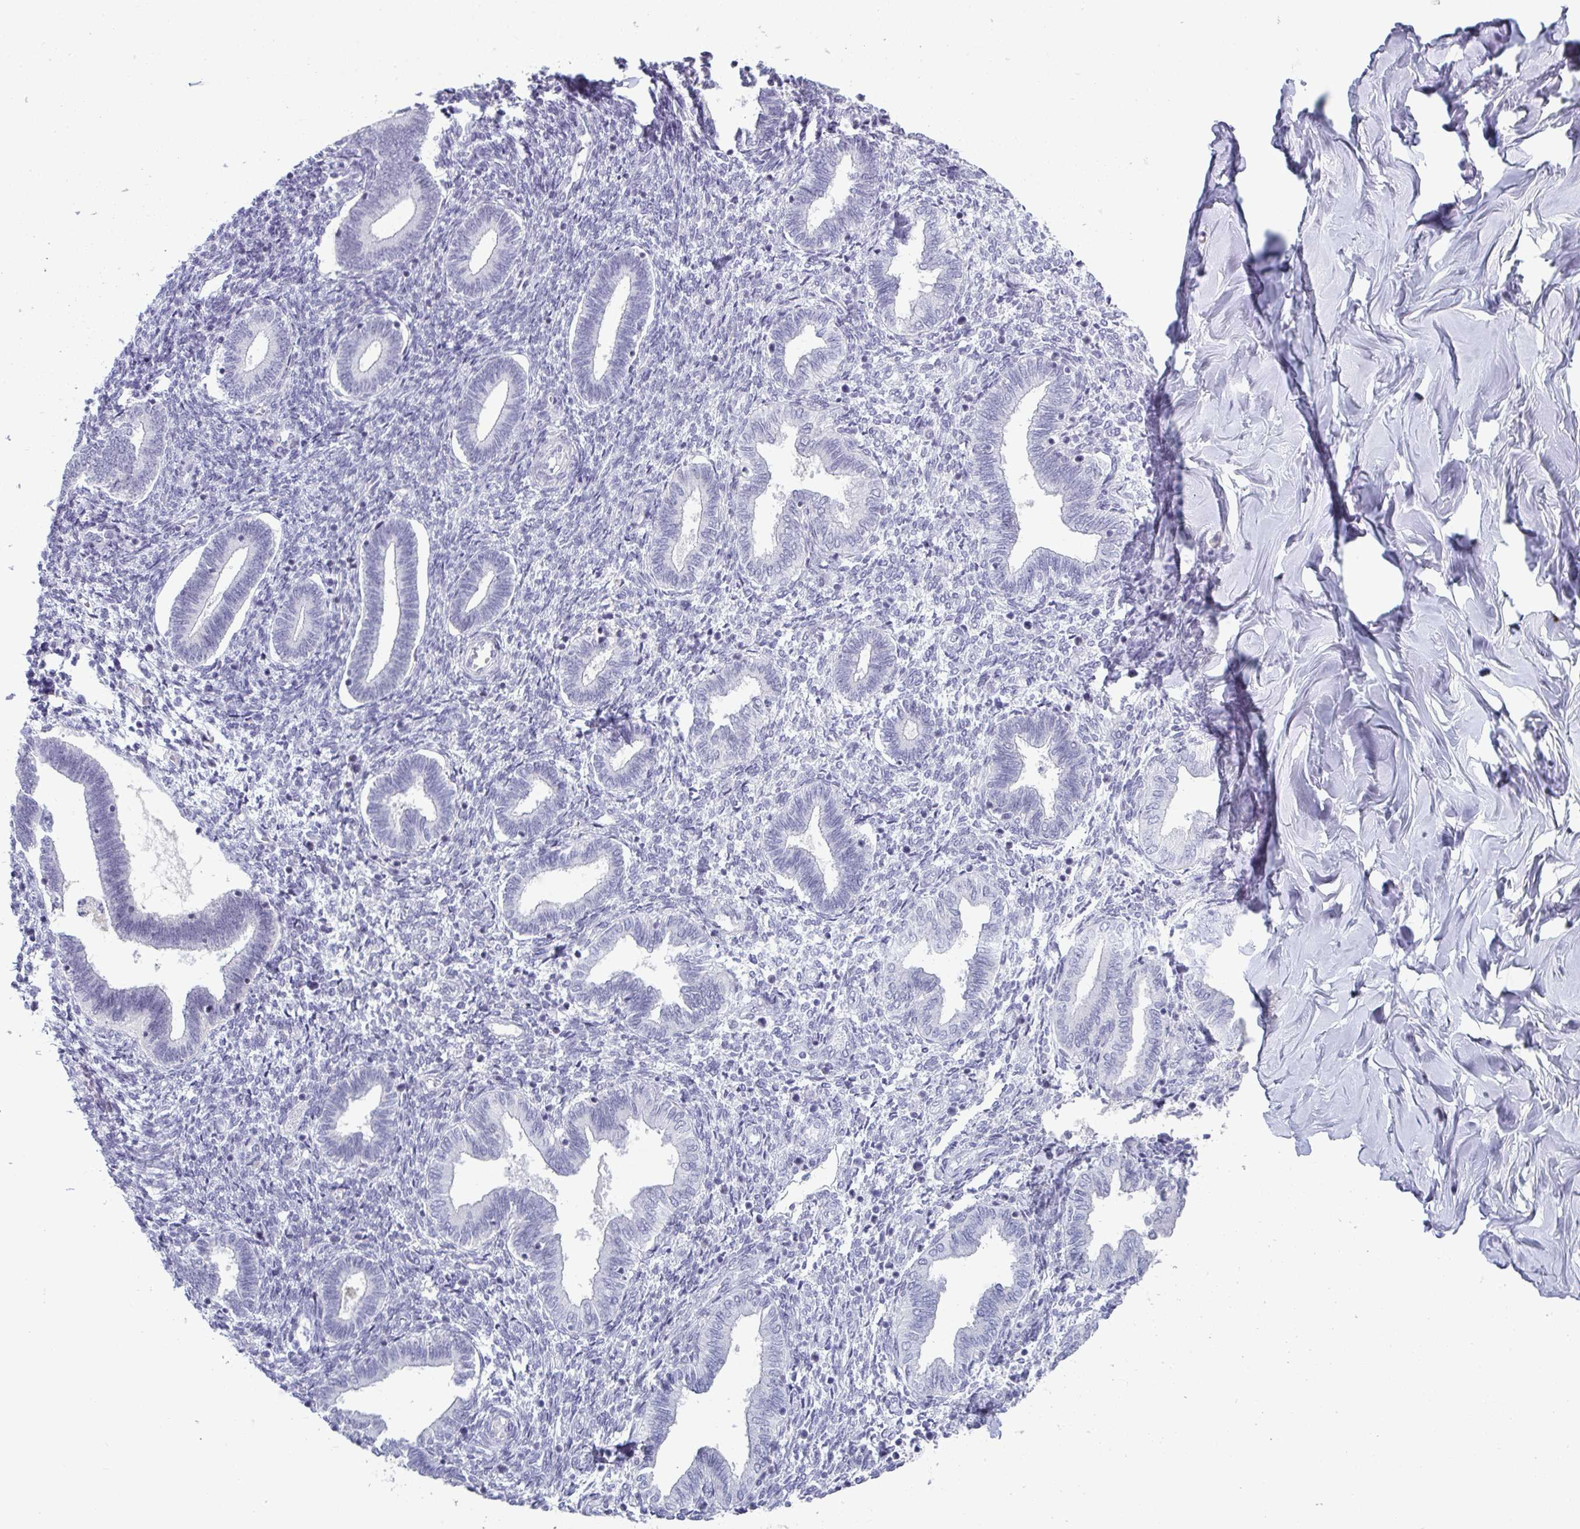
{"staining": {"intensity": "negative", "quantity": "none", "location": "none"}, "tissue": "endometrium", "cell_type": "Cells in endometrial stroma", "image_type": "normal", "snomed": [{"axis": "morphology", "description": "Normal tissue, NOS"}, {"axis": "topography", "description": "Endometrium"}], "caption": "The photomicrograph shows no staining of cells in endometrial stroma in normal endometrium.", "gene": "VSIG10L", "patient": {"sex": "female", "age": 42}}